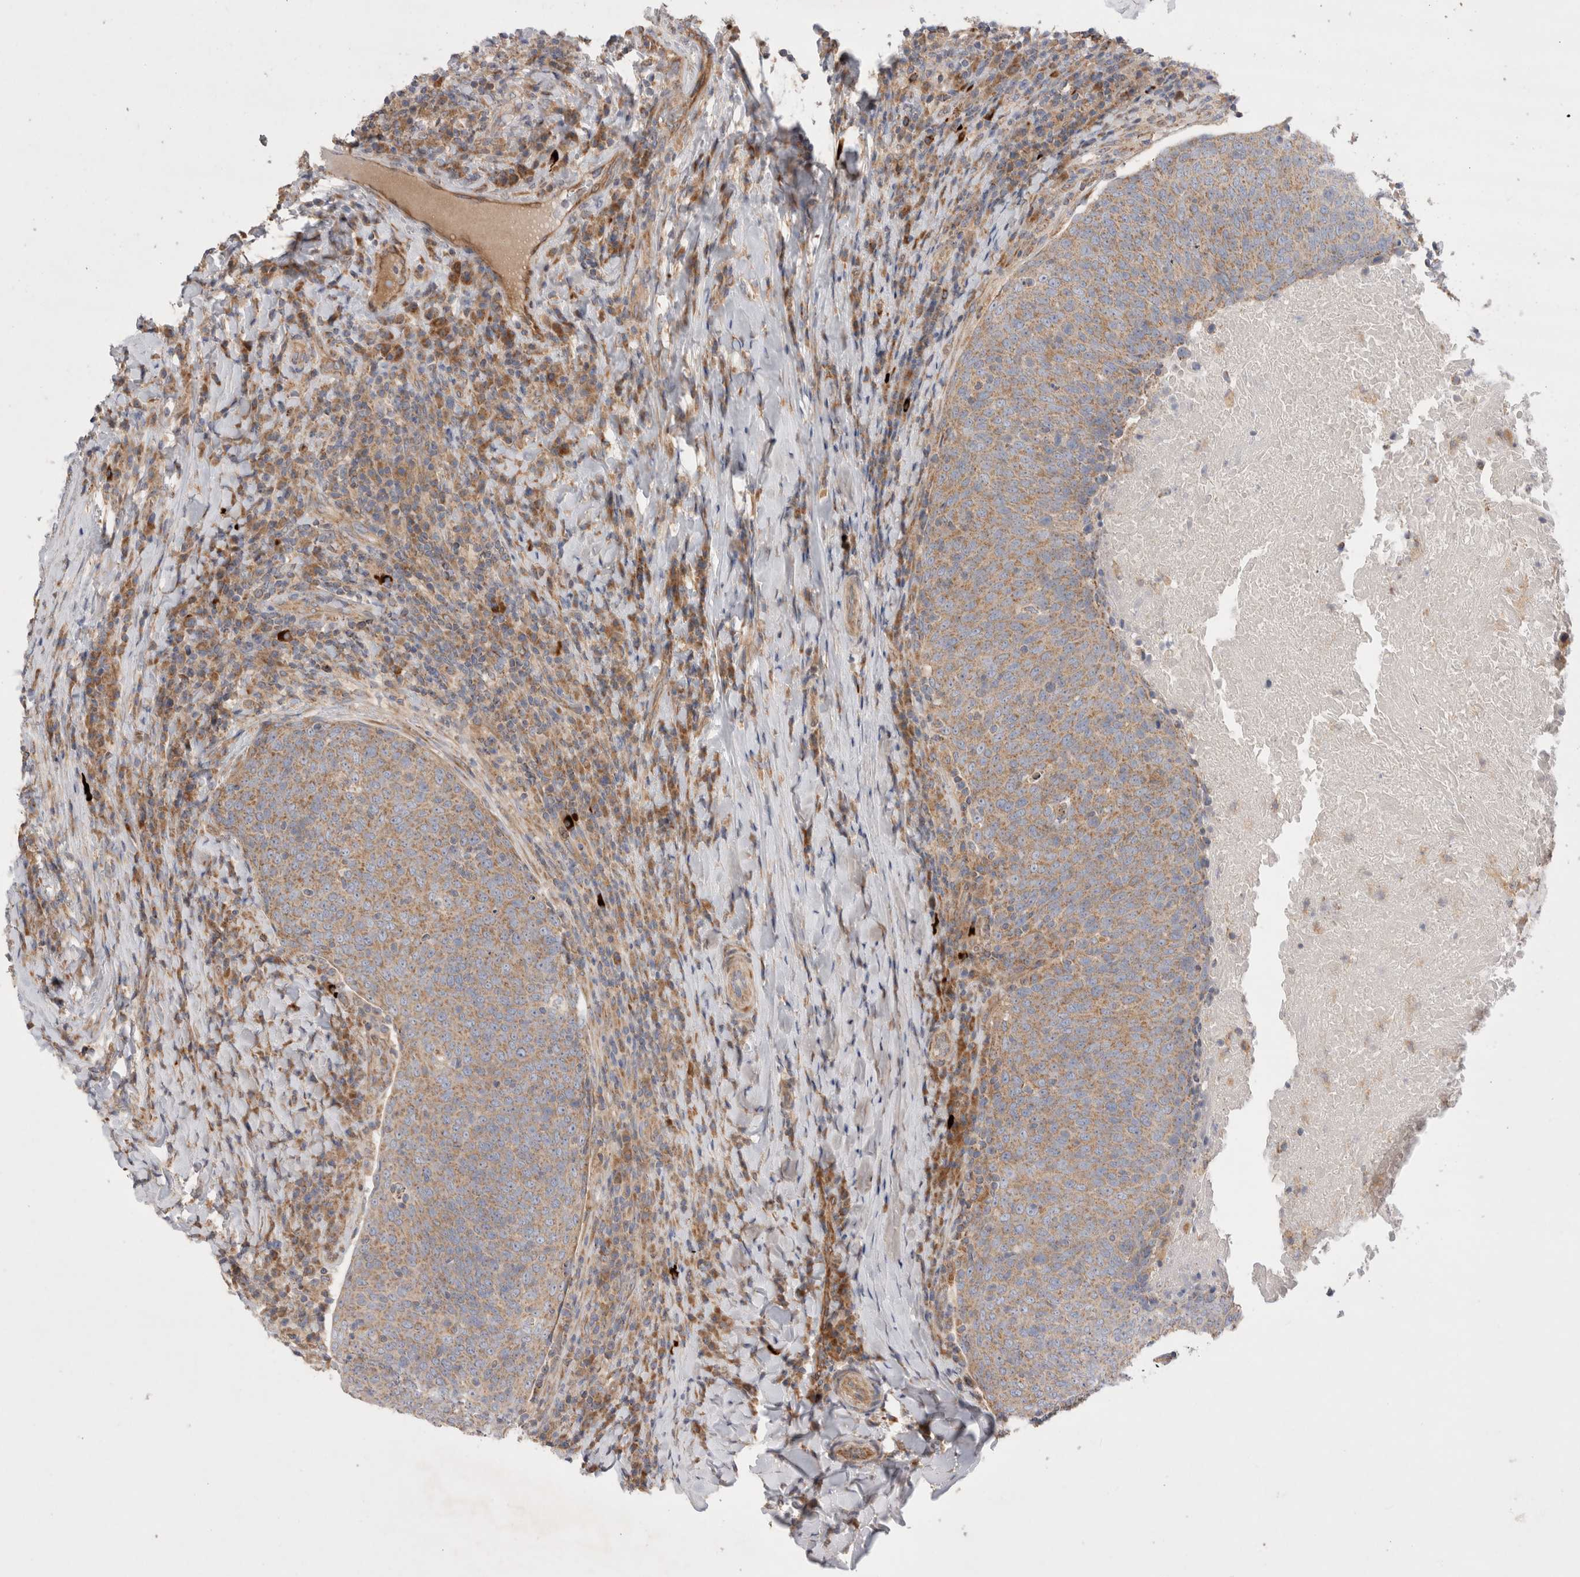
{"staining": {"intensity": "moderate", "quantity": ">75%", "location": "cytoplasmic/membranous"}, "tissue": "head and neck cancer", "cell_type": "Tumor cells", "image_type": "cancer", "snomed": [{"axis": "morphology", "description": "Squamous cell carcinoma, NOS"}, {"axis": "morphology", "description": "Squamous cell carcinoma, metastatic, NOS"}, {"axis": "topography", "description": "Lymph node"}, {"axis": "topography", "description": "Head-Neck"}], "caption": "Immunohistochemical staining of squamous cell carcinoma (head and neck) displays medium levels of moderate cytoplasmic/membranous protein staining in about >75% of tumor cells.", "gene": "TBC1D16", "patient": {"sex": "male", "age": 62}}